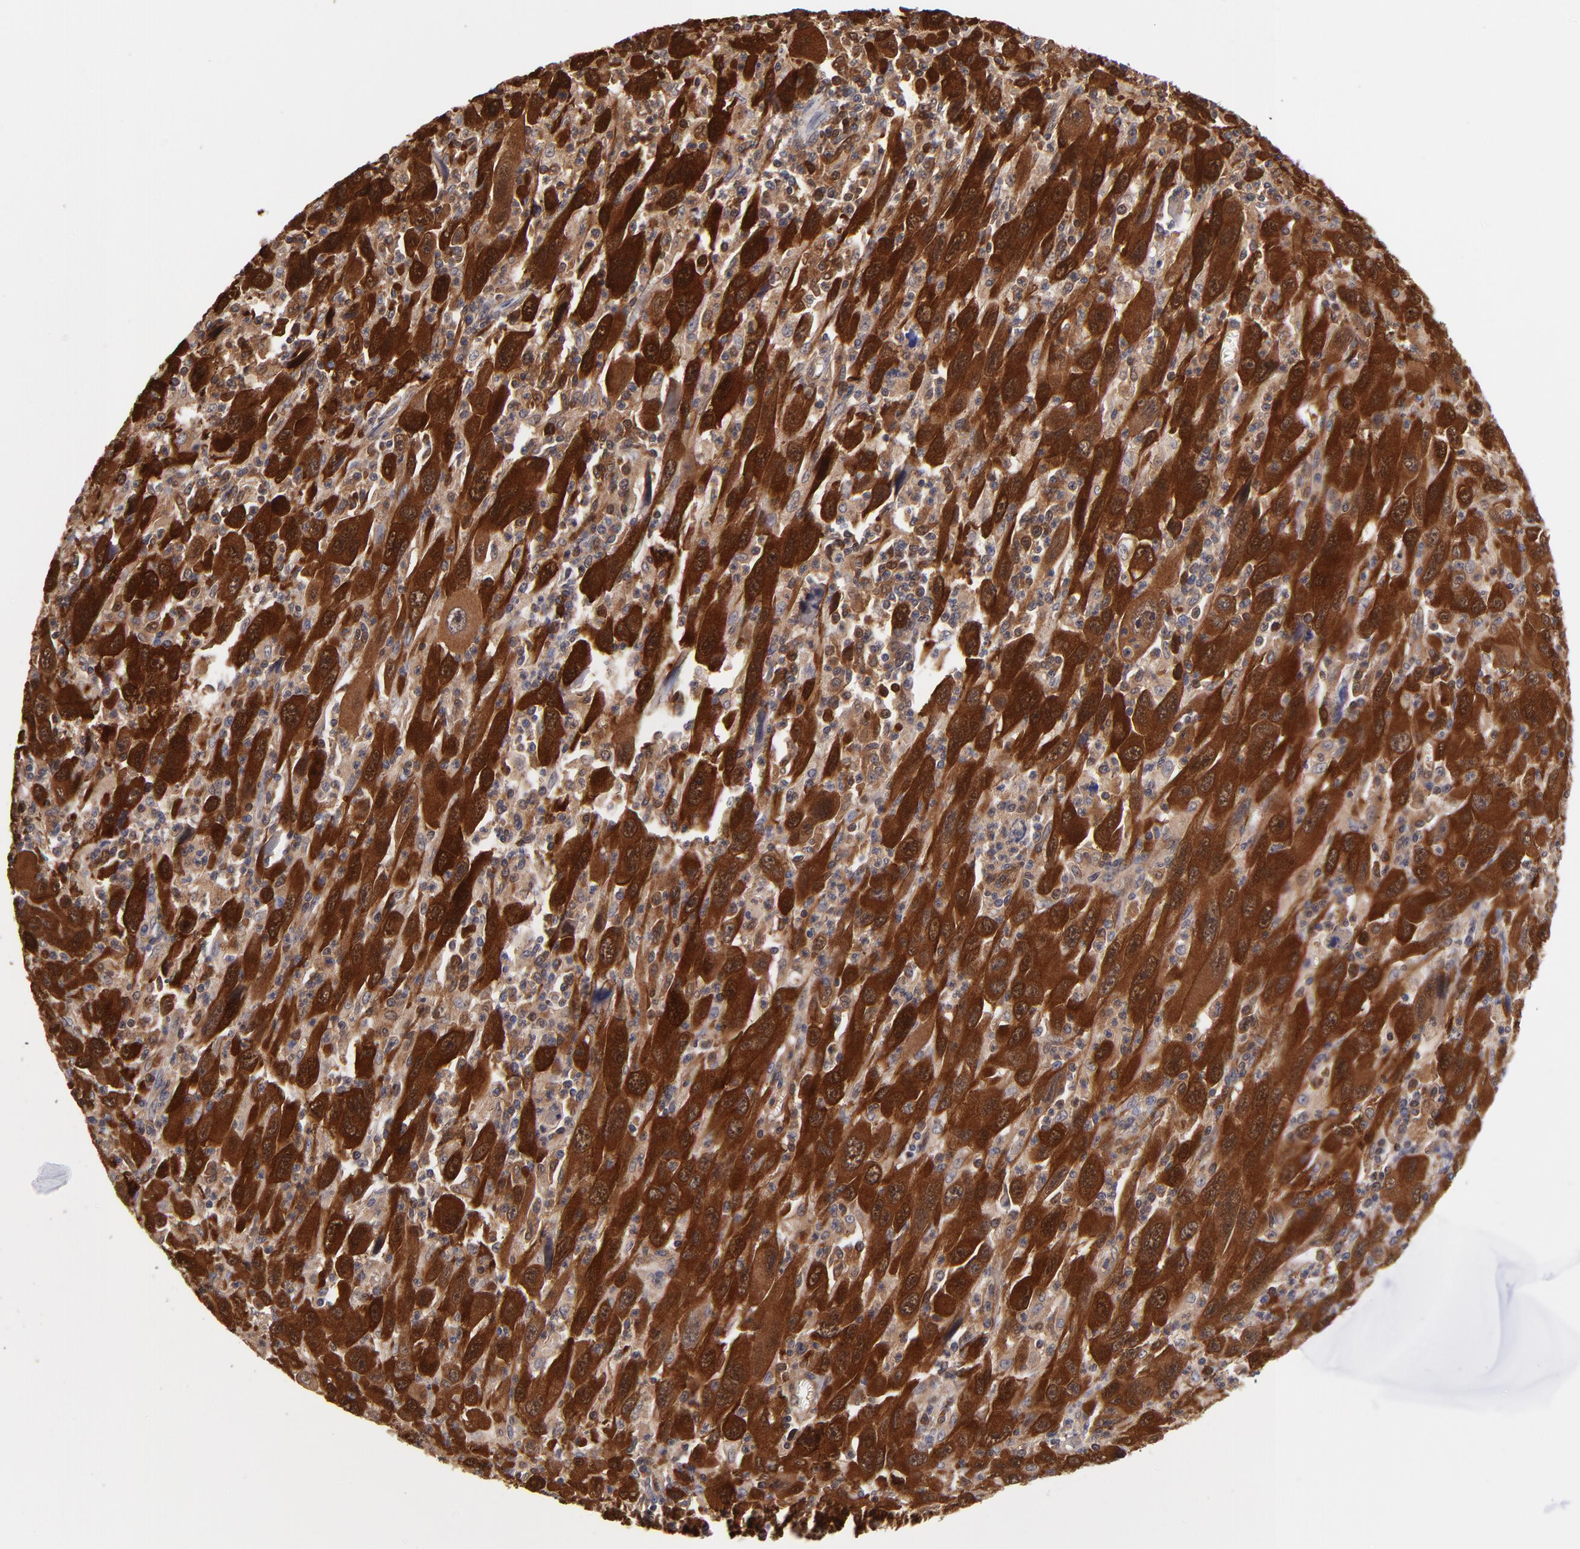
{"staining": {"intensity": "strong", "quantity": ">75%", "location": "cytoplasmic/membranous,nuclear"}, "tissue": "melanoma", "cell_type": "Tumor cells", "image_type": "cancer", "snomed": [{"axis": "morphology", "description": "Malignant melanoma, Metastatic site"}, {"axis": "topography", "description": "Skin"}], "caption": "Protein analysis of melanoma tissue reveals strong cytoplasmic/membranous and nuclear staining in about >75% of tumor cells.", "gene": "DCTPP1", "patient": {"sex": "female", "age": 56}}